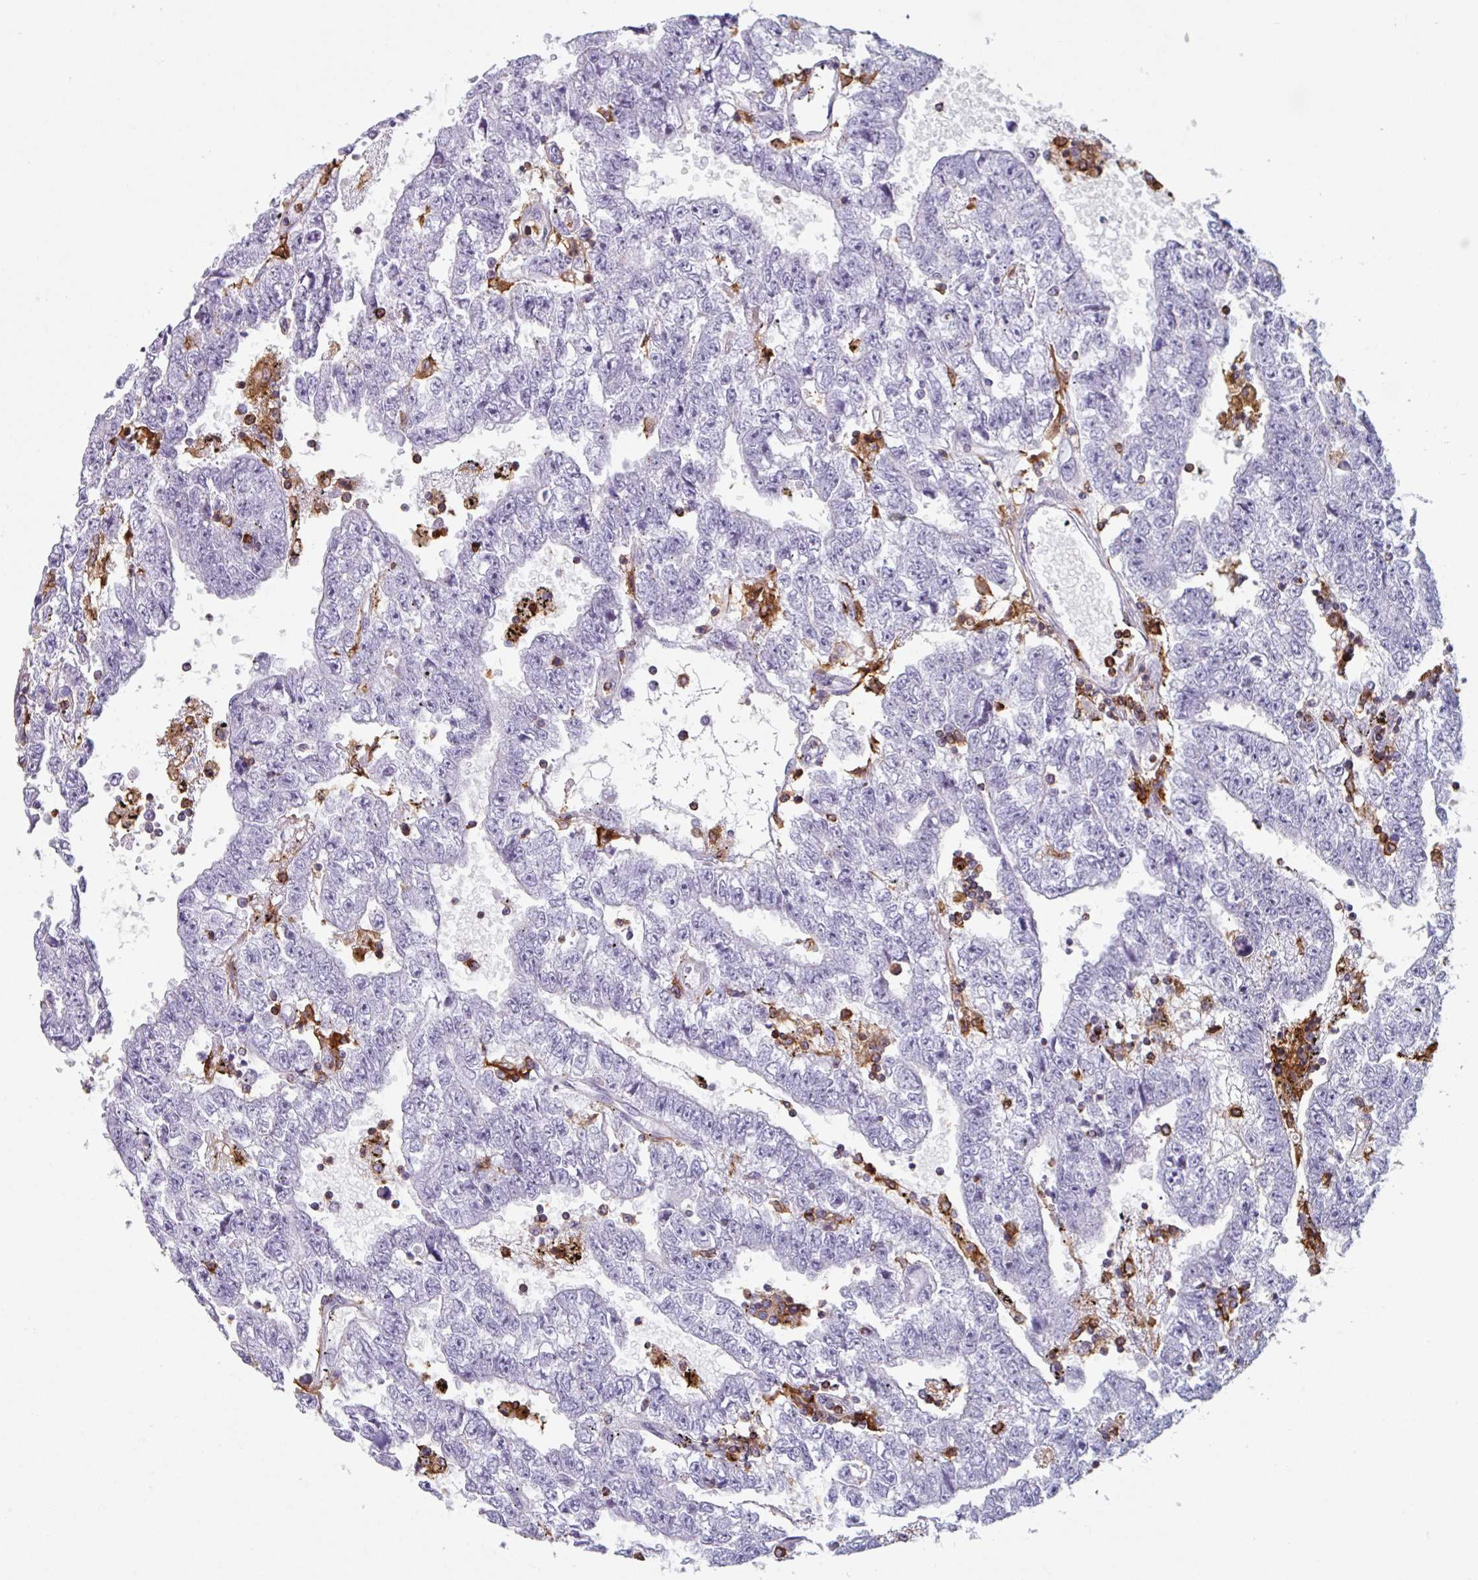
{"staining": {"intensity": "negative", "quantity": "none", "location": "none"}, "tissue": "testis cancer", "cell_type": "Tumor cells", "image_type": "cancer", "snomed": [{"axis": "morphology", "description": "Carcinoma, Embryonal, NOS"}, {"axis": "topography", "description": "Testis"}], "caption": "Tumor cells are negative for brown protein staining in testis cancer (embryonal carcinoma).", "gene": "EXOSC5", "patient": {"sex": "male", "age": 25}}